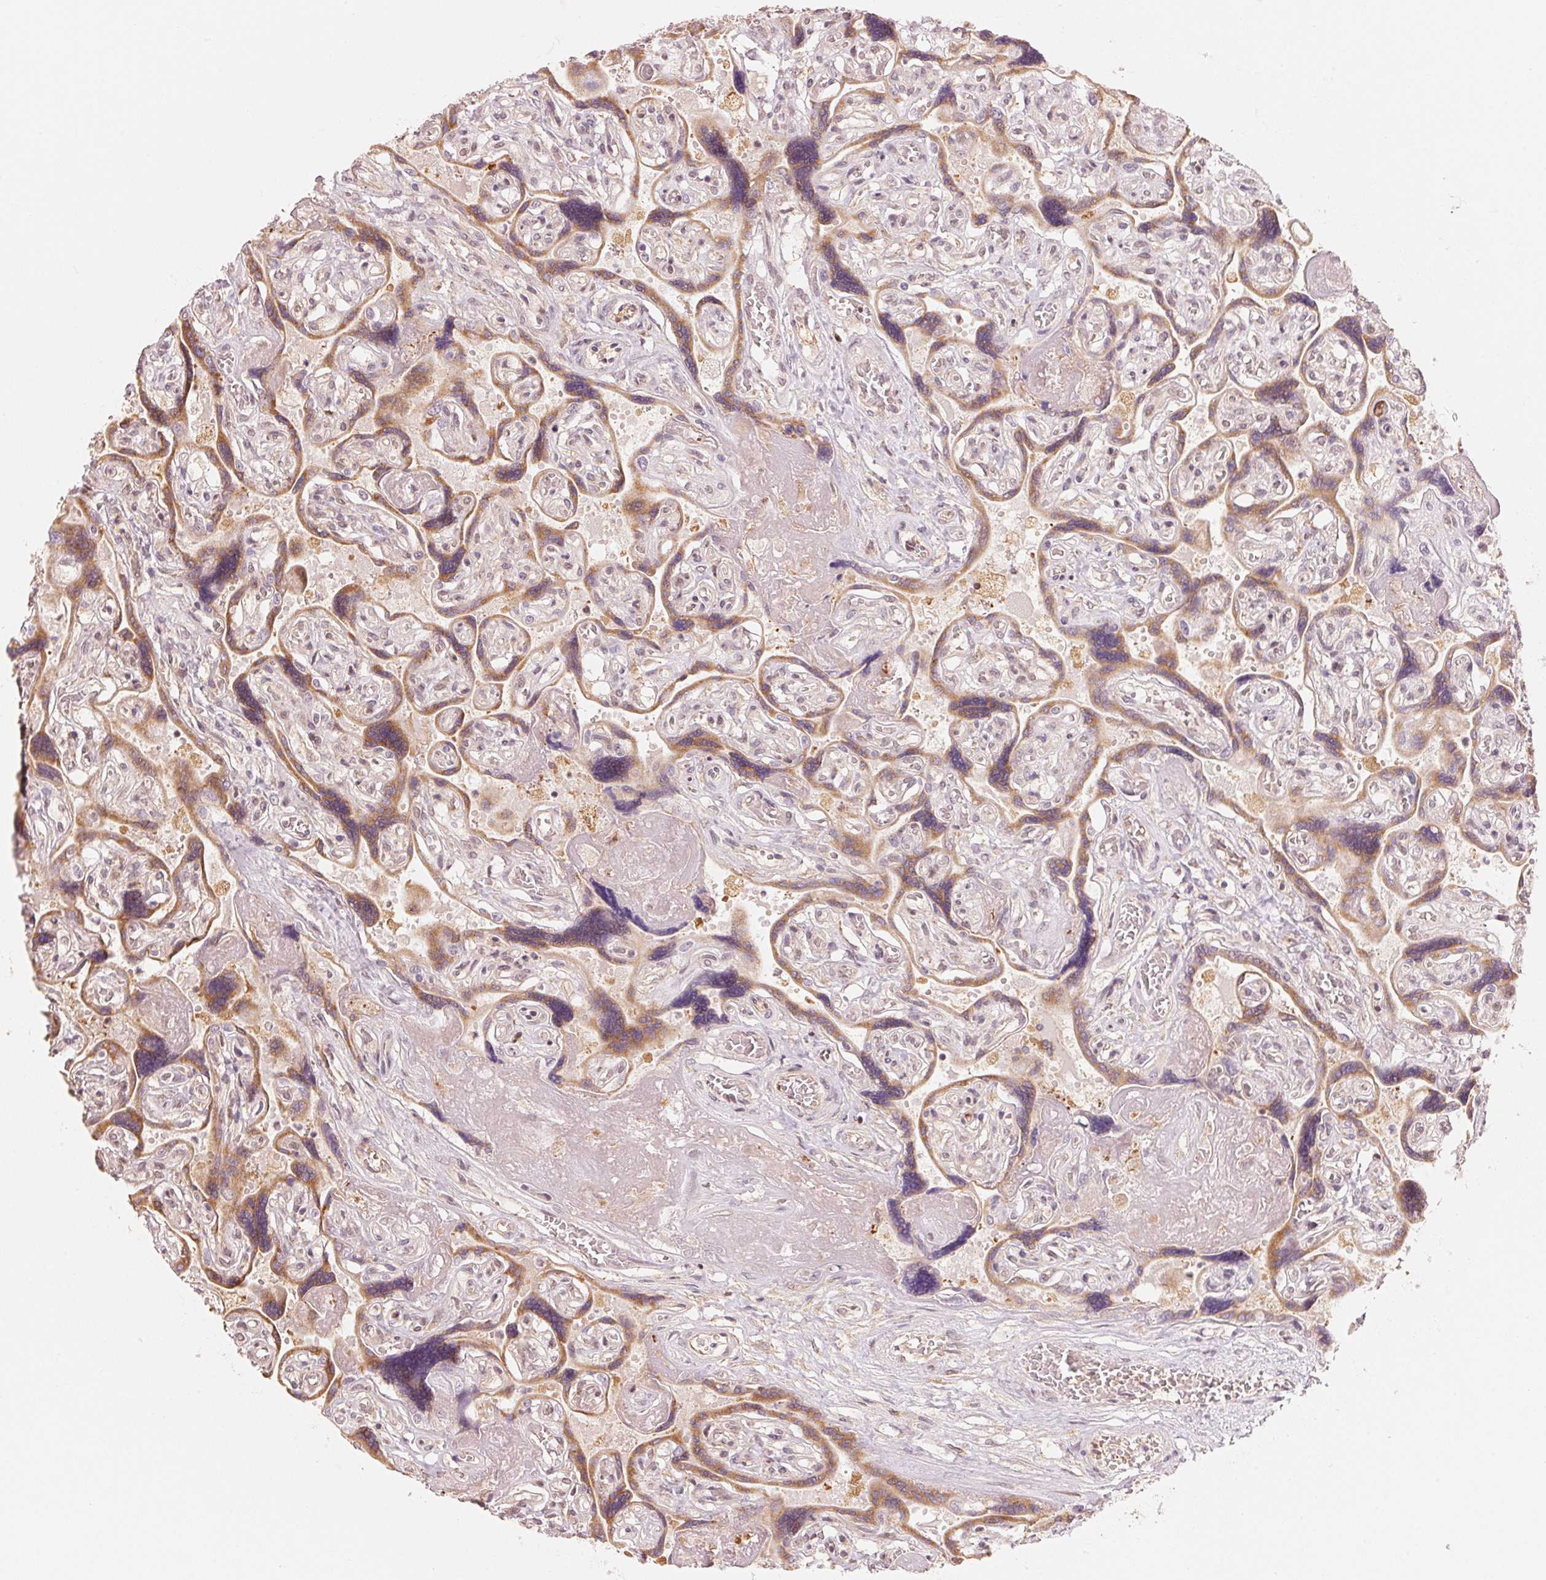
{"staining": {"intensity": "negative", "quantity": "none", "location": "none"}, "tissue": "placenta", "cell_type": "Decidual cells", "image_type": "normal", "snomed": [{"axis": "morphology", "description": "Normal tissue, NOS"}, {"axis": "topography", "description": "Placenta"}], "caption": "The photomicrograph demonstrates no staining of decidual cells in normal placenta.", "gene": "PRKN", "patient": {"sex": "female", "age": 32}}